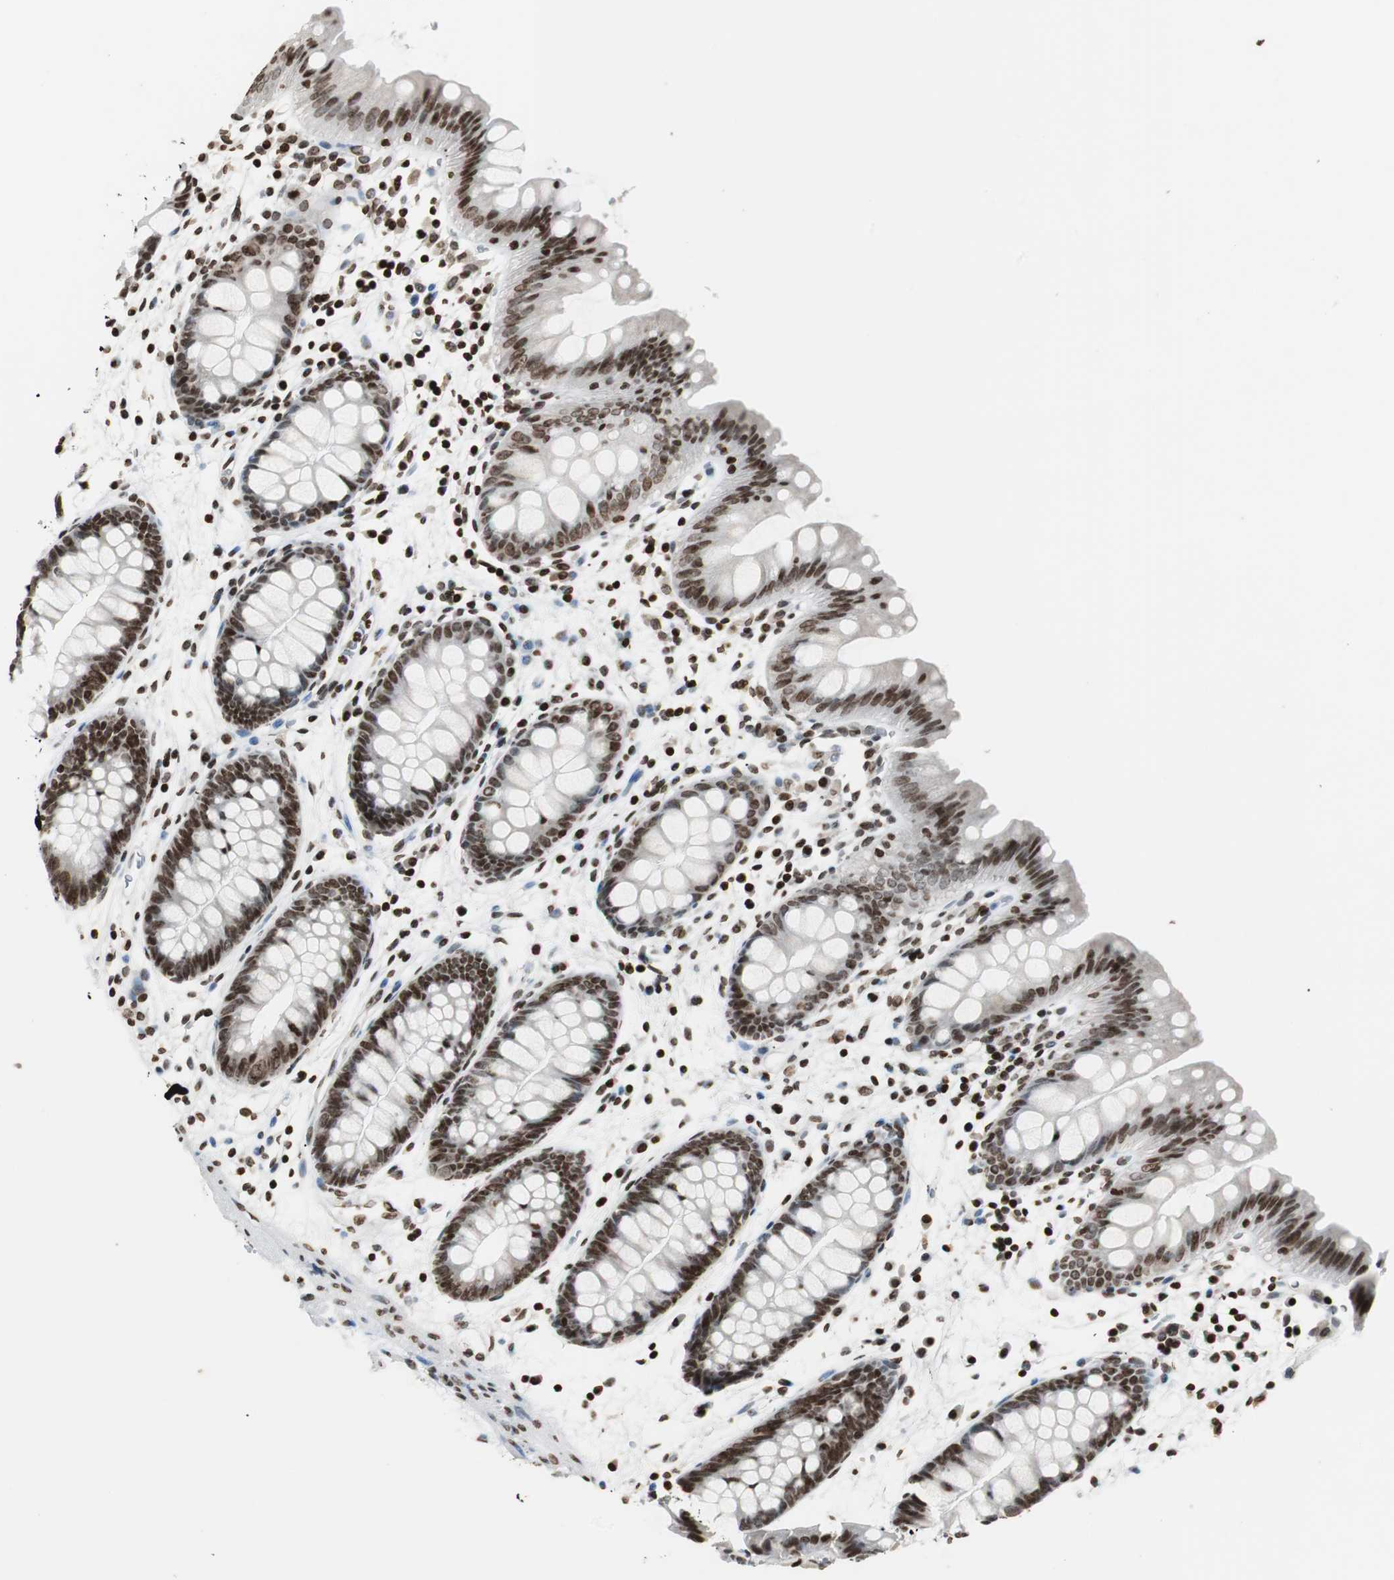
{"staining": {"intensity": "moderate", "quantity": ">75%", "location": "nuclear"}, "tissue": "colon", "cell_type": "Endothelial cells", "image_type": "normal", "snomed": [{"axis": "morphology", "description": "Normal tissue, NOS"}, {"axis": "topography", "description": "Smooth muscle"}, {"axis": "topography", "description": "Colon"}], "caption": "Endothelial cells show medium levels of moderate nuclear expression in approximately >75% of cells in normal human colon.", "gene": "PAXIP1", "patient": {"sex": "male", "age": 67}}